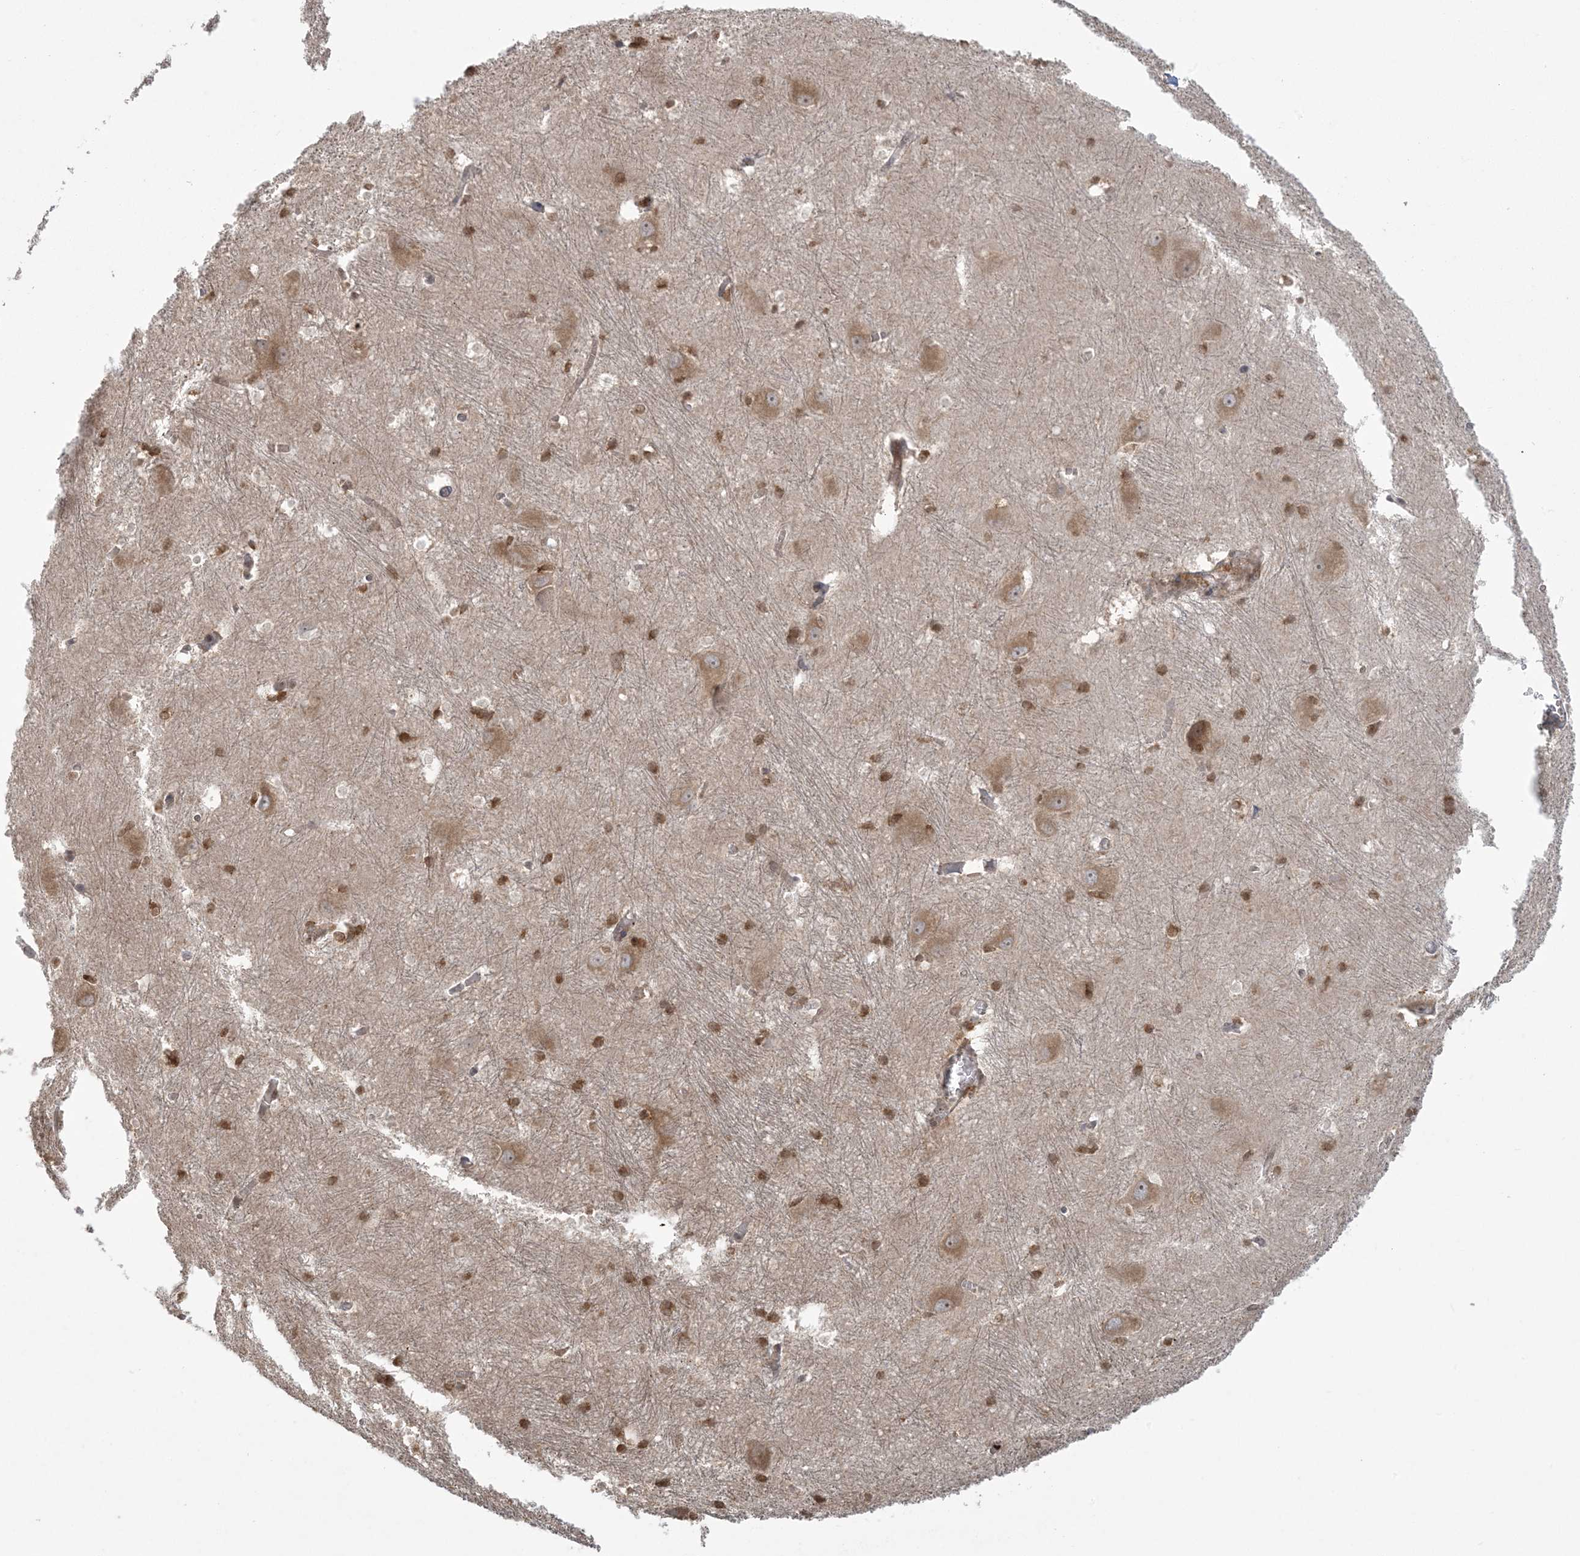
{"staining": {"intensity": "moderate", "quantity": "25%-75%", "location": "nuclear"}, "tissue": "caudate", "cell_type": "Glial cells", "image_type": "normal", "snomed": [{"axis": "morphology", "description": "Normal tissue, NOS"}, {"axis": "topography", "description": "Lateral ventricle wall"}], "caption": "Protein expression analysis of unremarkable human caudate reveals moderate nuclear staining in approximately 25%-75% of glial cells.", "gene": "ABCF3", "patient": {"sex": "male", "age": 37}}